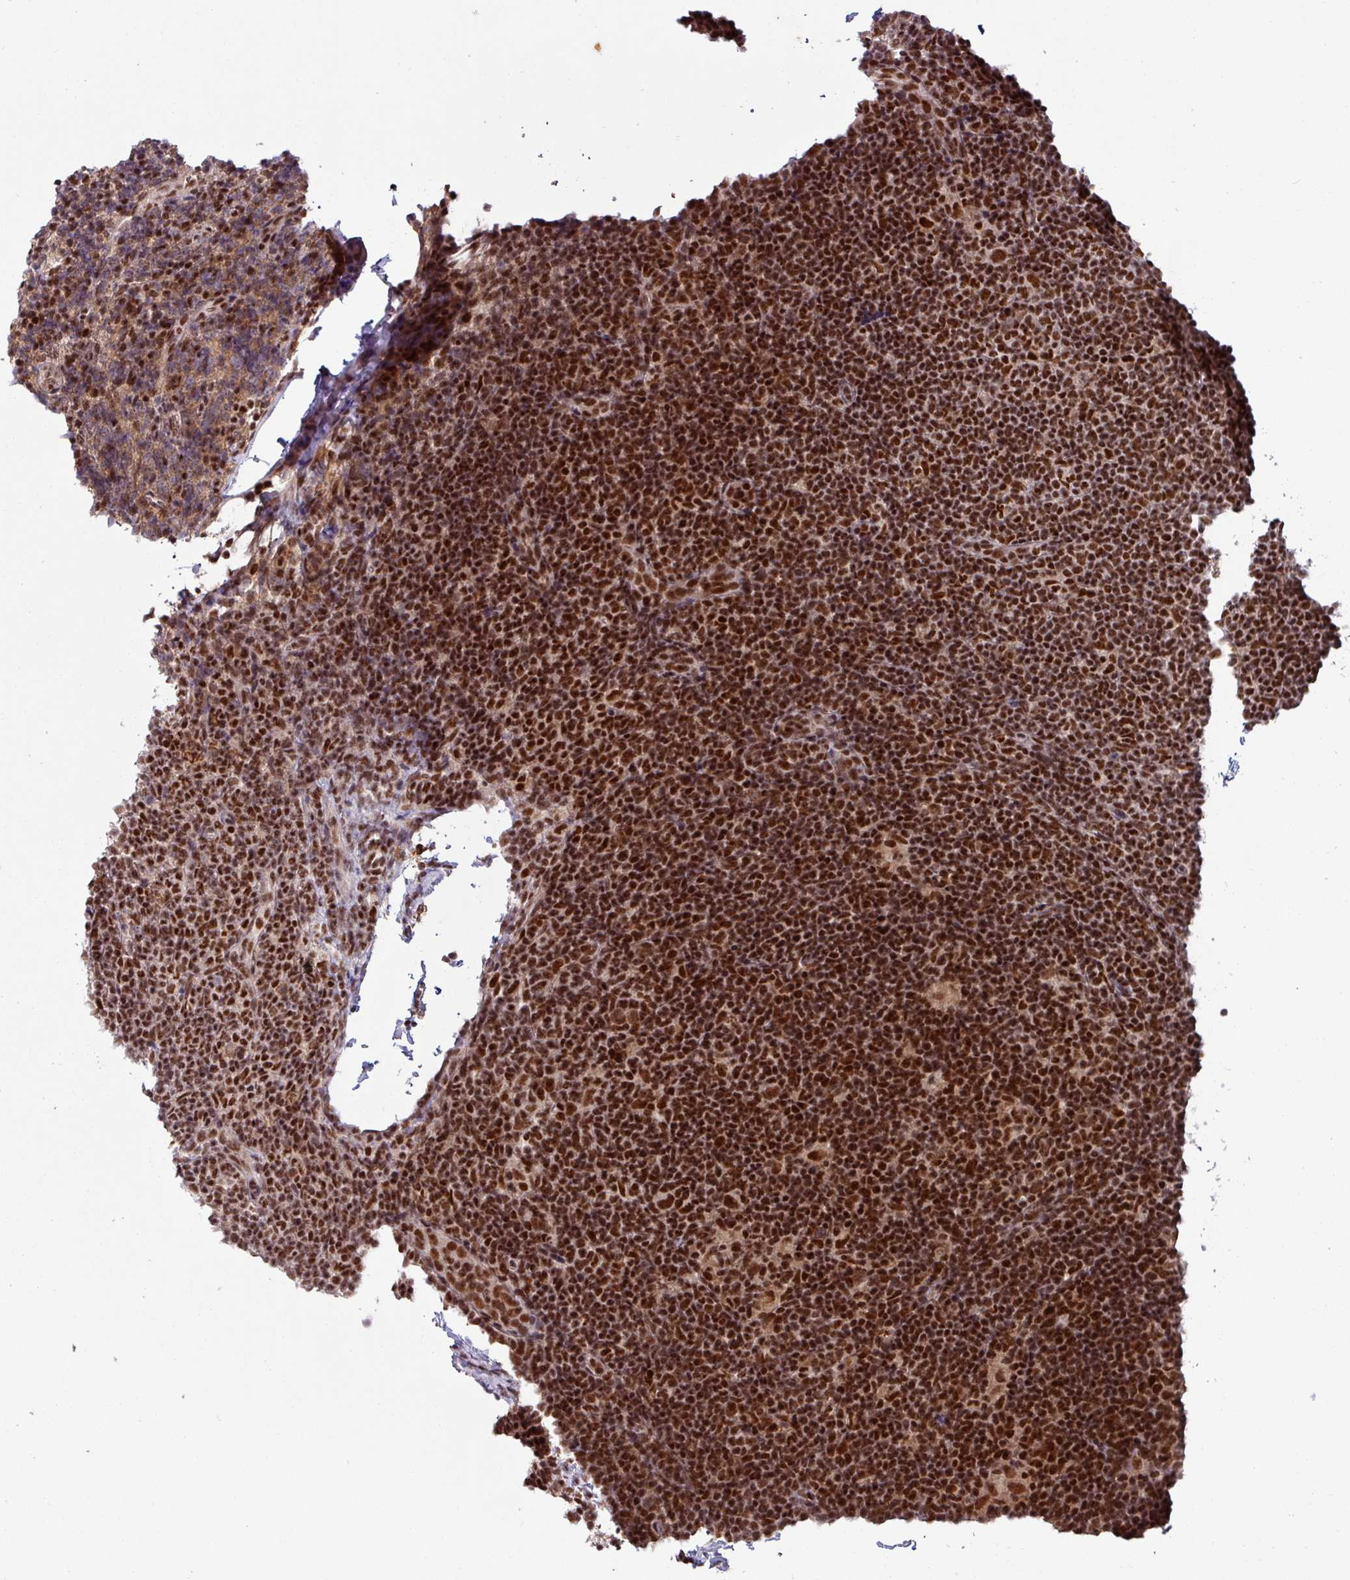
{"staining": {"intensity": "strong", "quantity": ">75%", "location": "nuclear"}, "tissue": "lymphoma", "cell_type": "Tumor cells", "image_type": "cancer", "snomed": [{"axis": "morphology", "description": "Hodgkin's disease, NOS"}, {"axis": "topography", "description": "Lymph node"}], "caption": "A brown stain highlights strong nuclear staining of a protein in human lymphoma tumor cells.", "gene": "PHF23", "patient": {"sex": "female", "age": 57}}